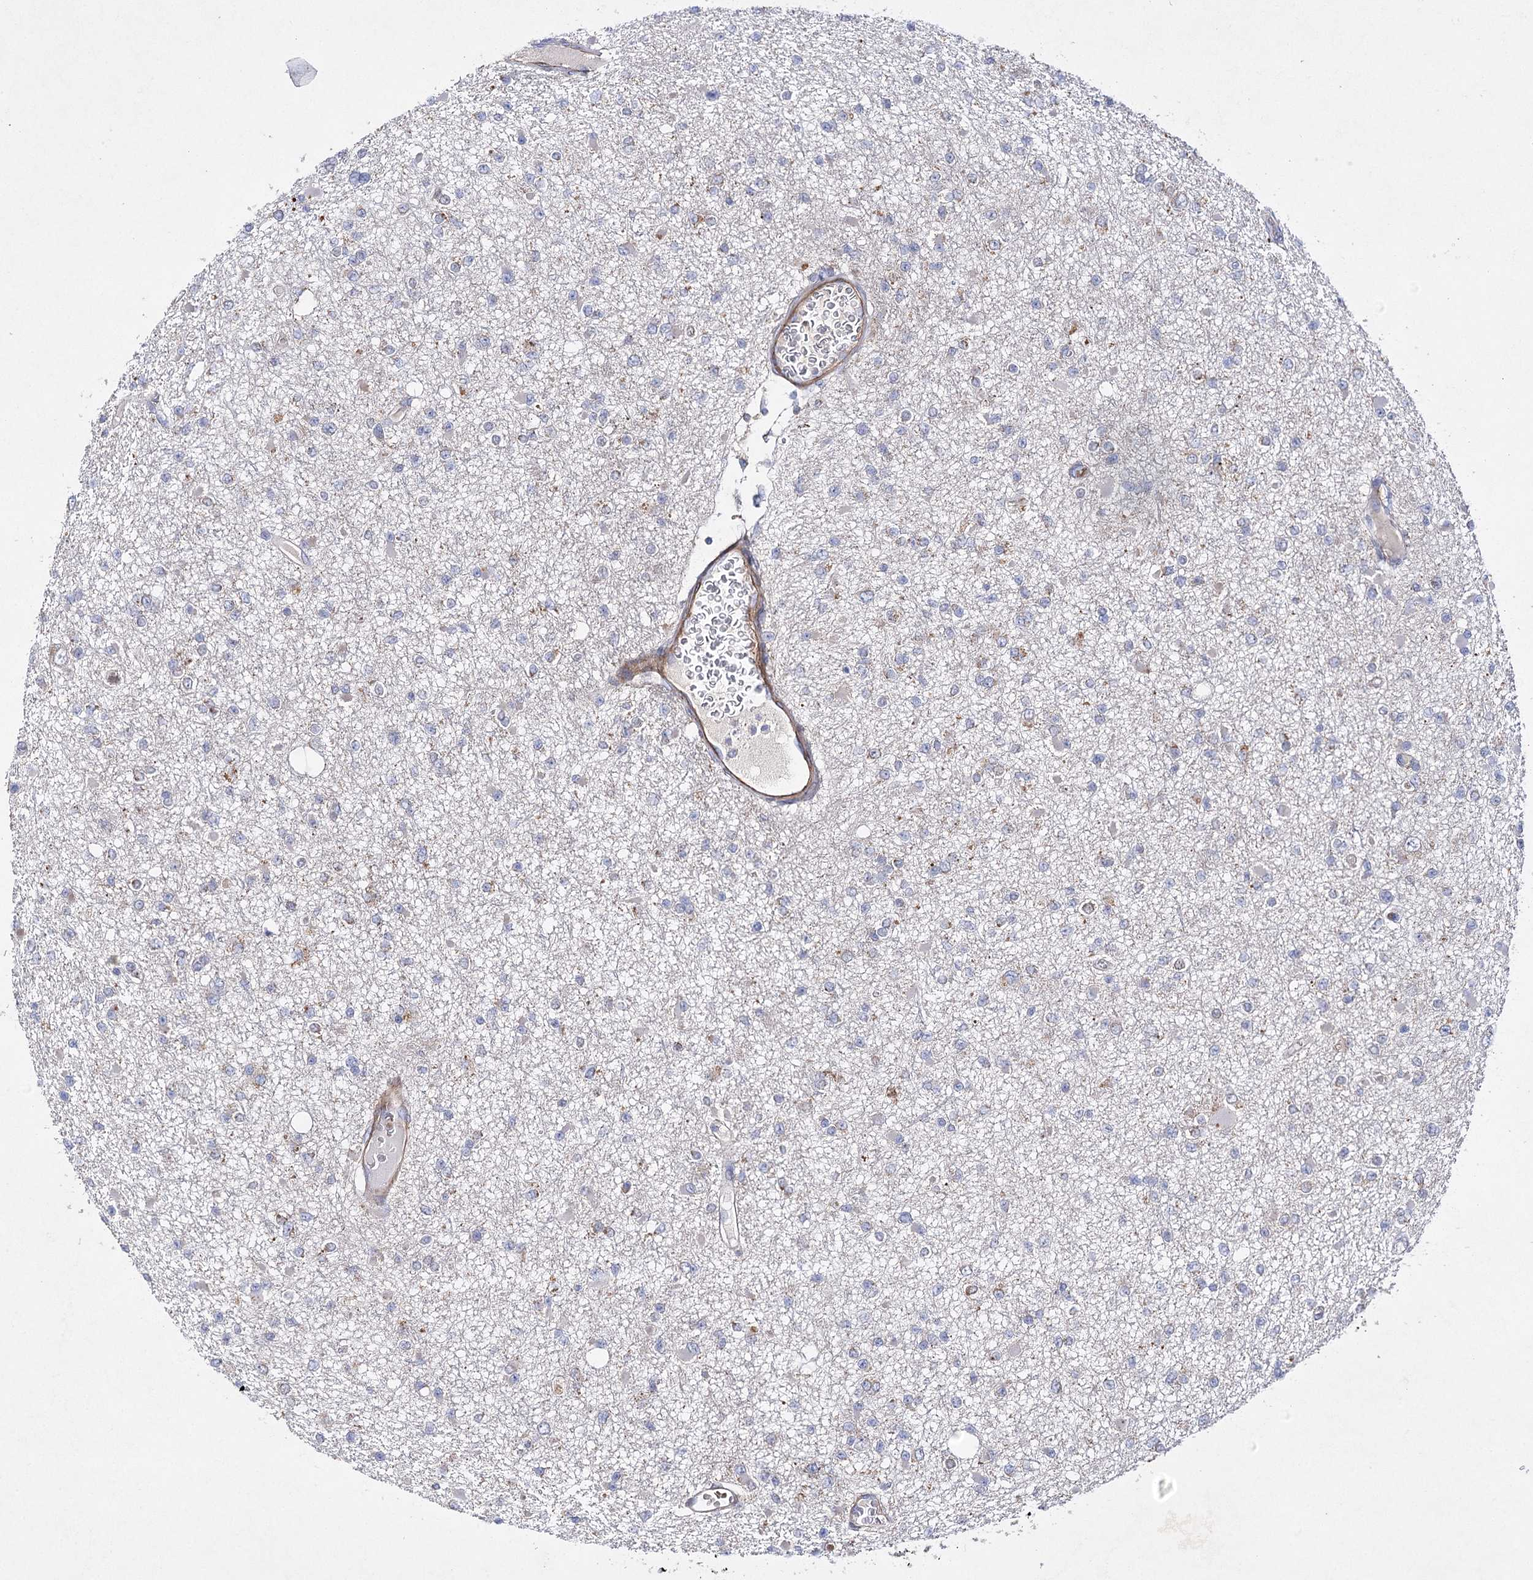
{"staining": {"intensity": "negative", "quantity": "none", "location": "none"}, "tissue": "glioma", "cell_type": "Tumor cells", "image_type": "cancer", "snomed": [{"axis": "morphology", "description": "Glioma, malignant, Low grade"}, {"axis": "topography", "description": "Brain"}], "caption": "Immunohistochemical staining of low-grade glioma (malignant) exhibits no significant staining in tumor cells.", "gene": "COX15", "patient": {"sex": "female", "age": 22}}